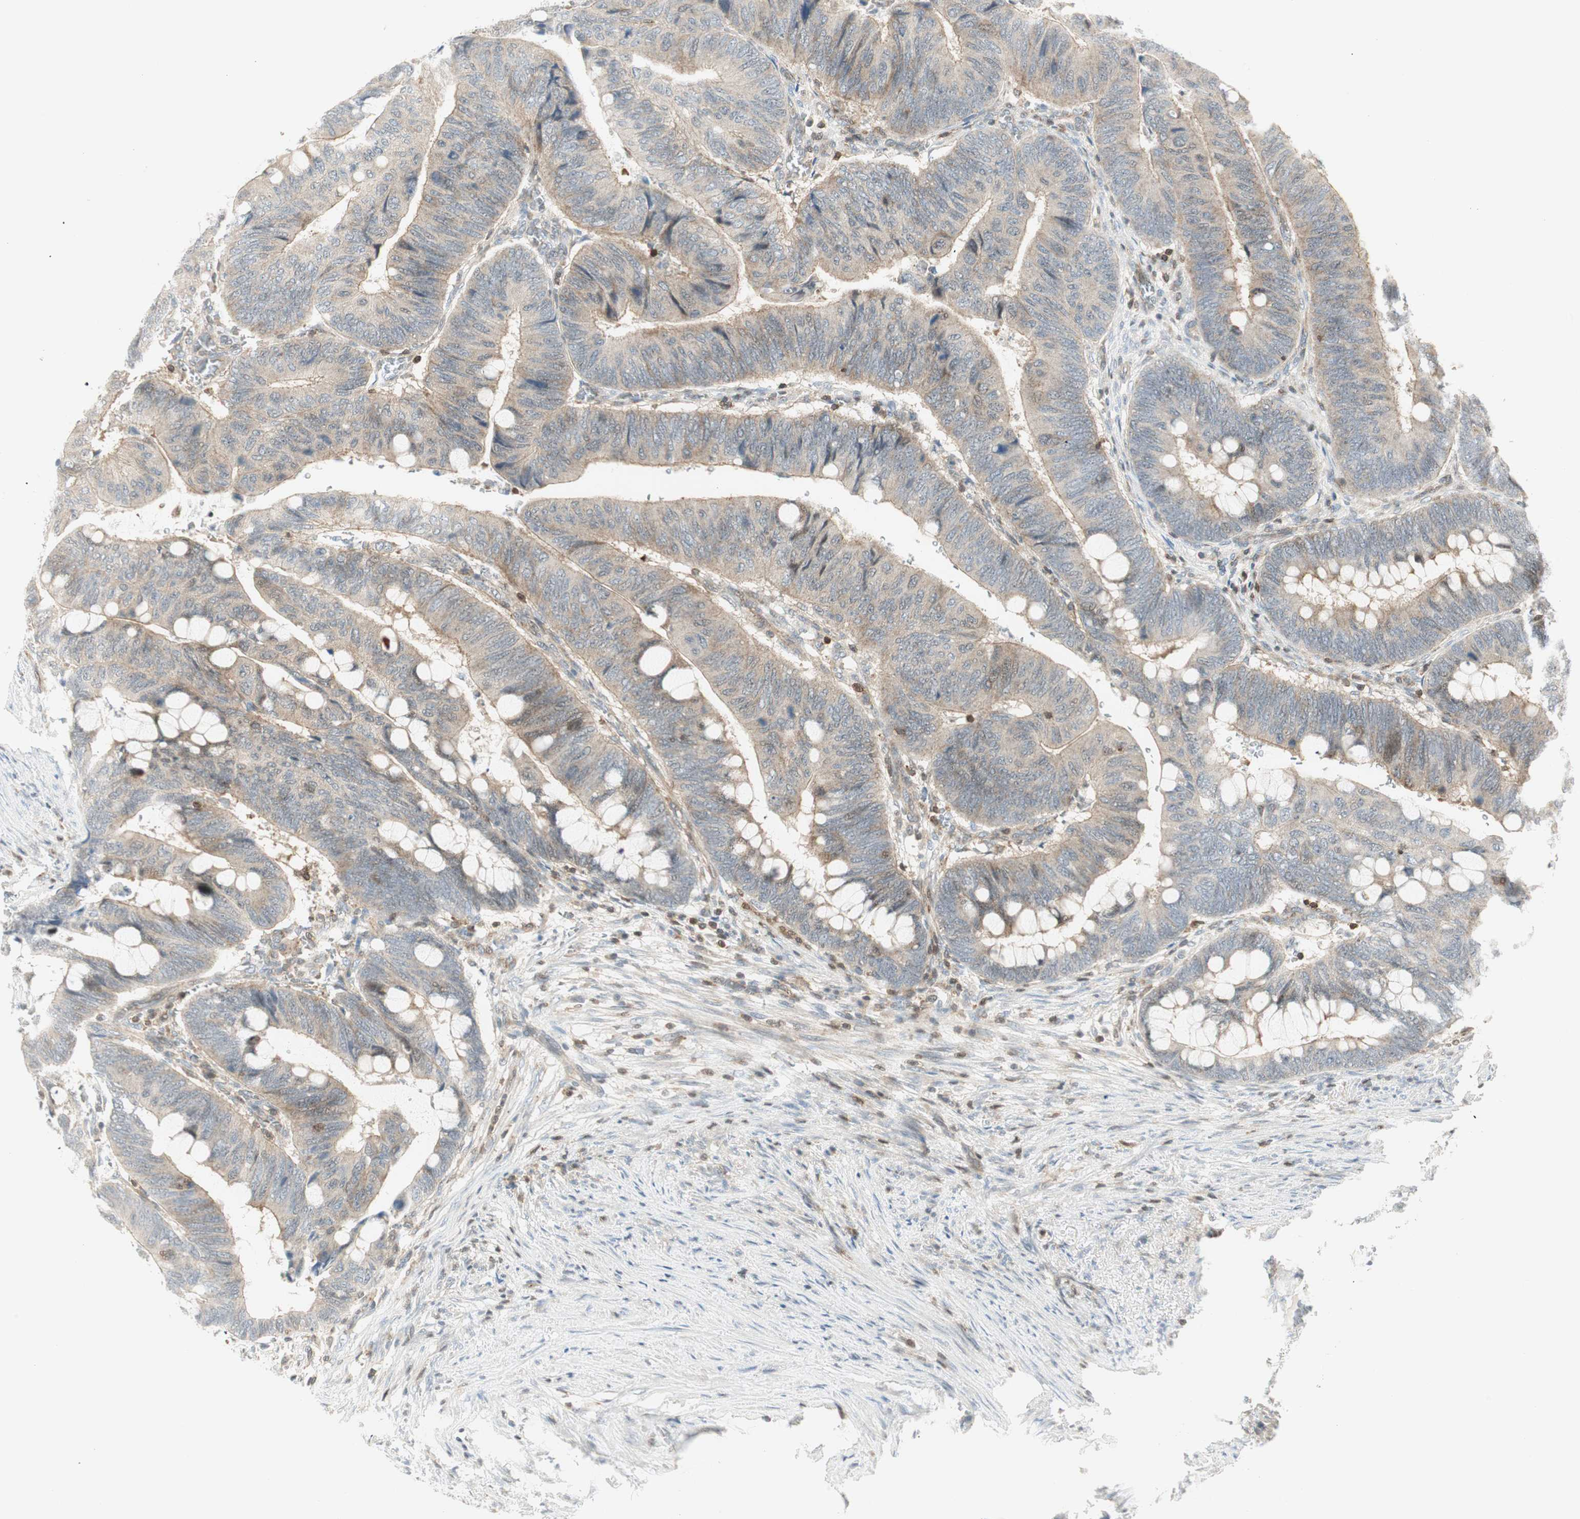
{"staining": {"intensity": "moderate", "quantity": ">75%", "location": "cytoplasmic/membranous"}, "tissue": "colorectal cancer", "cell_type": "Tumor cells", "image_type": "cancer", "snomed": [{"axis": "morphology", "description": "Normal tissue, NOS"}, {"axis": "morphology", "description": "Adenocarcinoma, NOS"}, {"axis": "topography", "description": "Rectum"}, {"axis": "topography", "description": "Peripheral nerve tissue"}], "caption": "Tumor cells show medium levels of moderate cytoplasmic/membranous staining in about >75% of cells in human colorectal cancer.", "gene": "PPP1CA", "patient": {"sex": "male", "age": 92}}